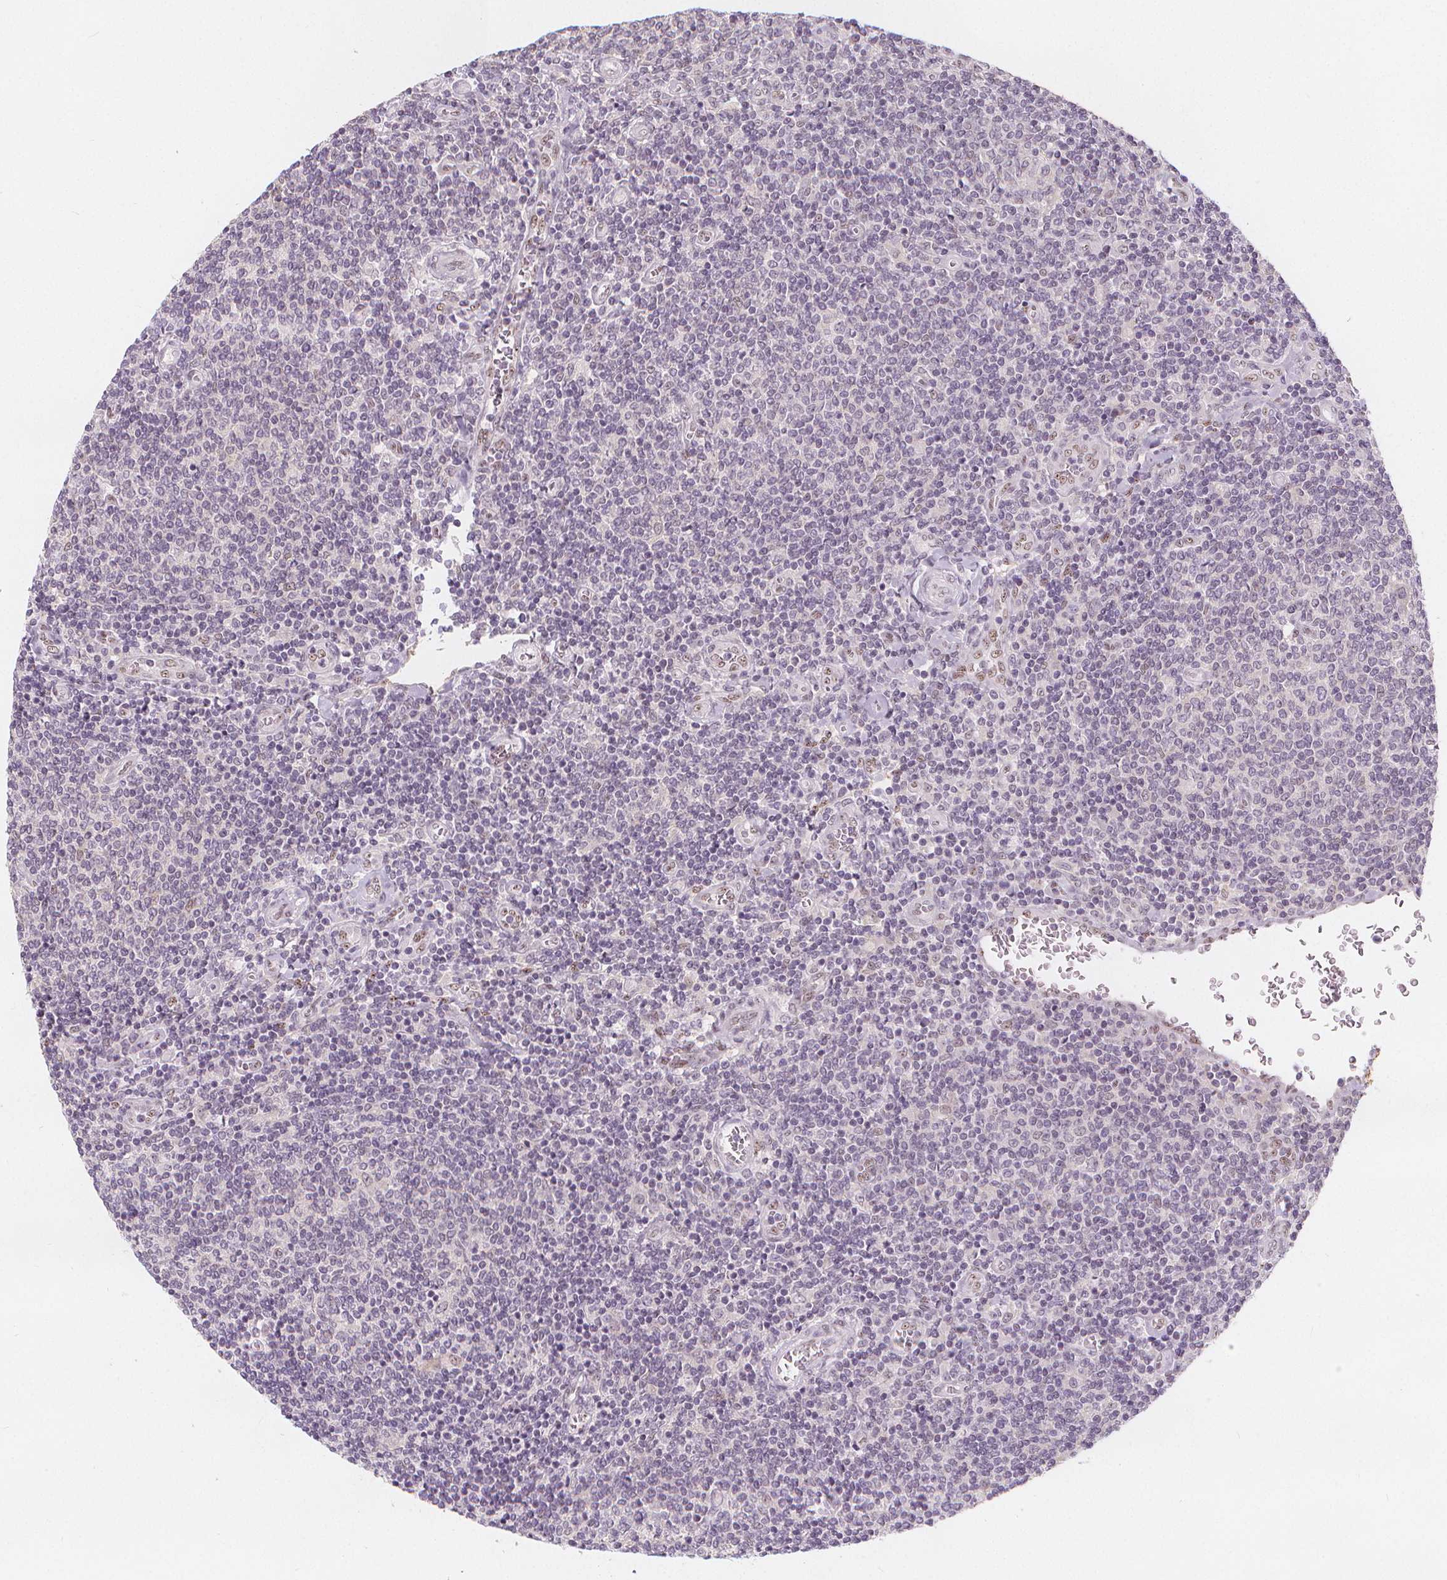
{"staining": {"intensity": "negative", "quantity": "none", "location": "none"}, "tissue": "lymphoma", "cell_type": "Tumor cells", "image_type": "cancer", "snomed": [{"axis": "morphology", "description": "Malignant lymphoma, non-Hodgkin's type, Low grade"}, {"axis": "topography", "description": "Lymph node"}], "caption": "DAB immunohistochemical staining of lymphoma displays no significant expression in tumor cells.", "gene": "DRC3", "patient": {"sex": "male", "age": 52}}